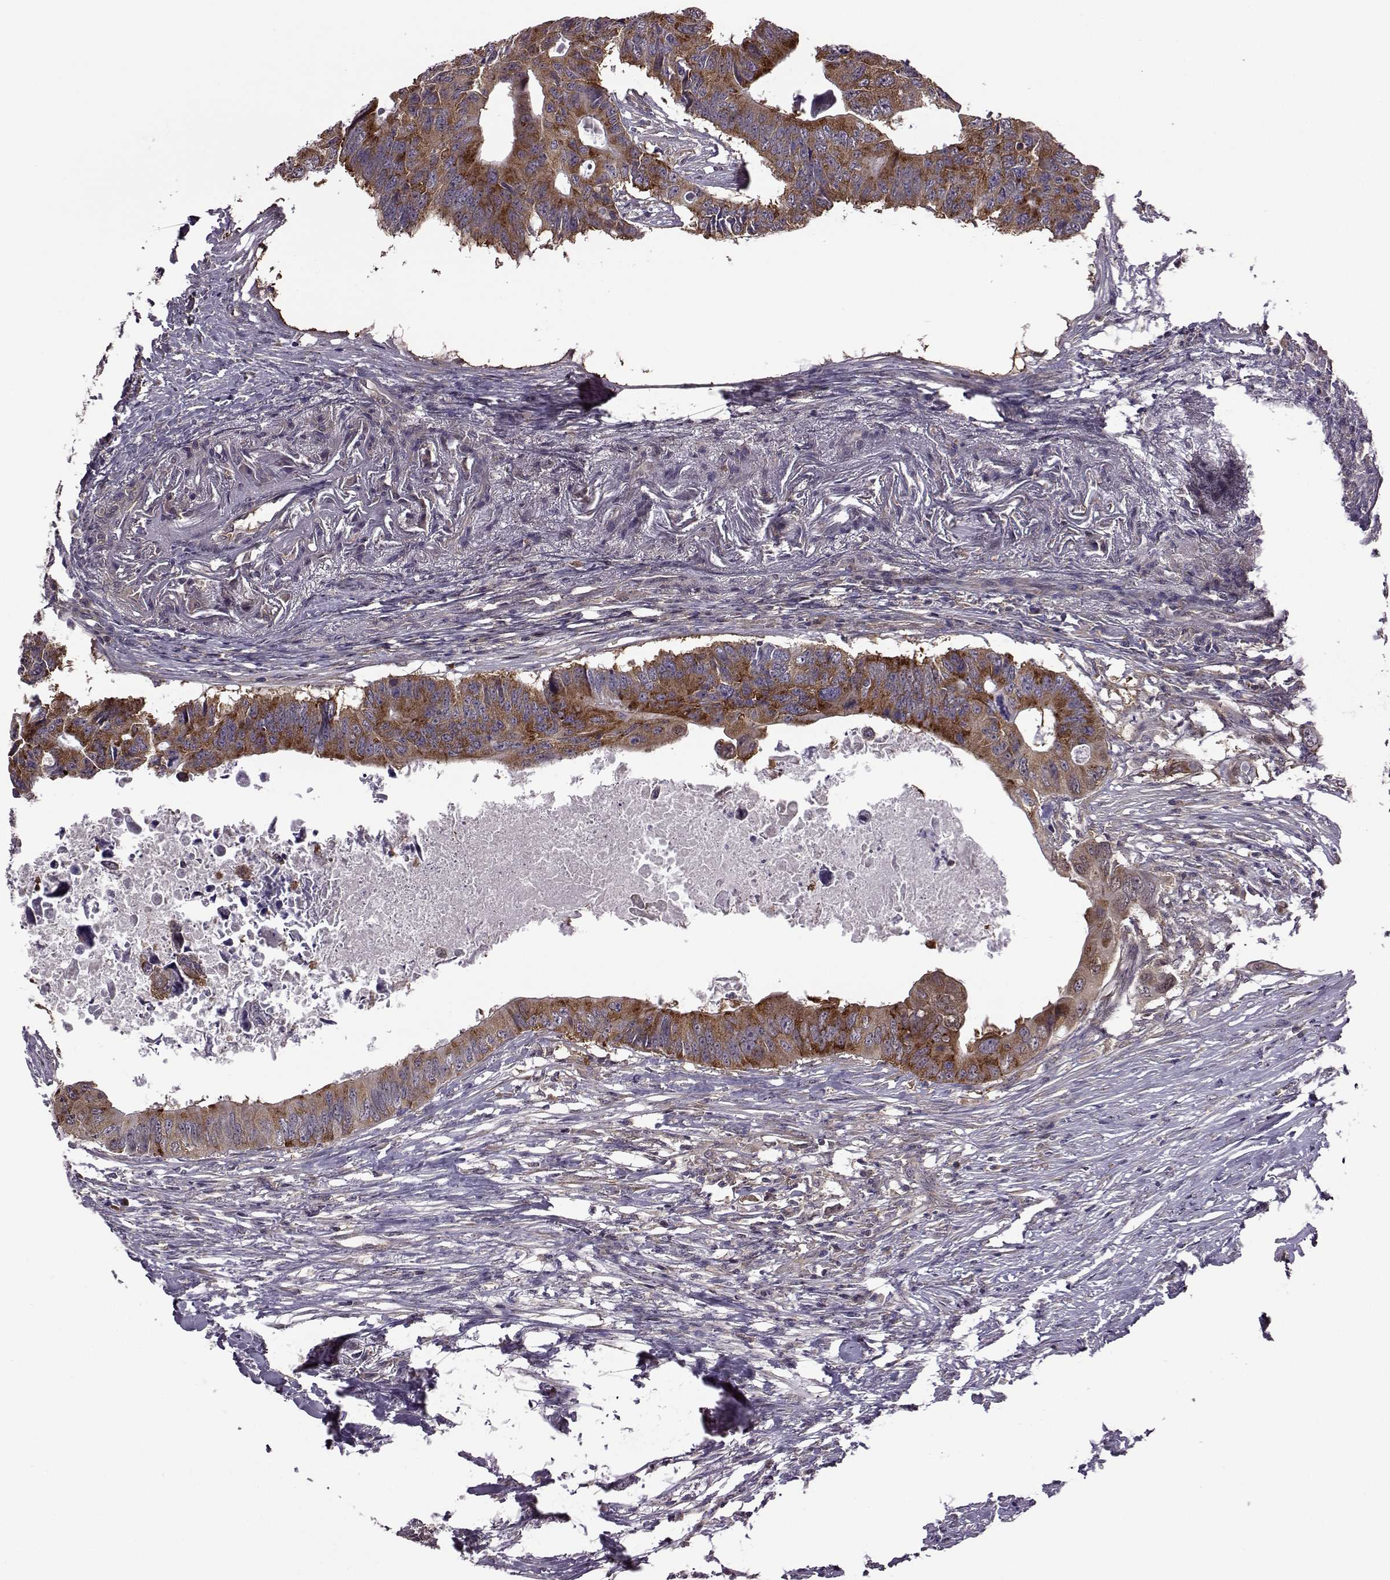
{"staining": {"intensity": "strong", "quantity": ">75%", "location": "cytoplasmic/membranous"}, "tissue": "colorectal cancer", "cell_type": "Tumor cells", "image_type": "cancer", "snomed": [{"axis": "morphology", "description": "Adenocarcinoma, NOS"}, {"axis": "topography", "description": "Colon"}], "caption": "The micrograph shows staining of colorectal adenocarcinoma, revealing strong cytoplasmic/membranous protein staining (brown color) within tumor cells.", "gene": "URI1", "patient": {"sex": "male", "age": 71}}